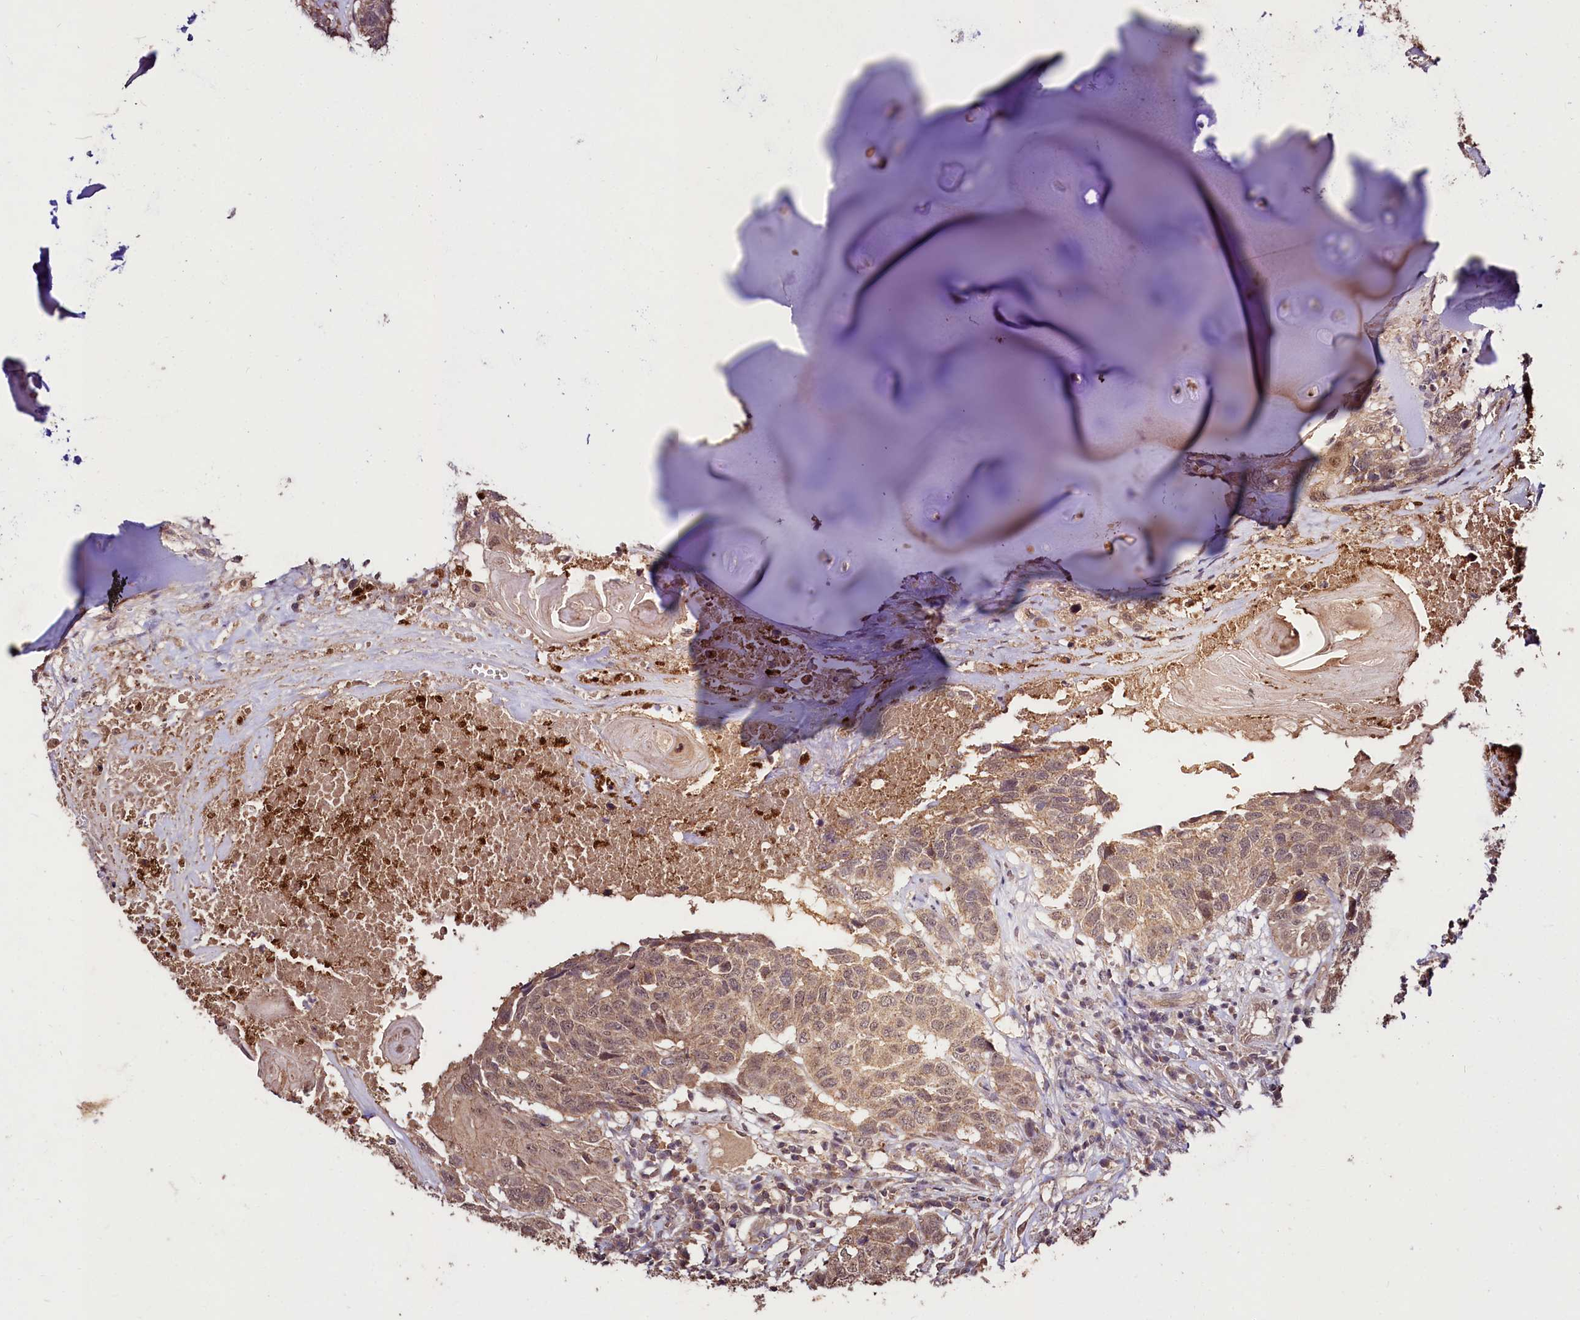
{"staining": {"intensity": "weak", "quantity": ">75%", "location": "cytoplasmic/membranous,nuclear"}, "tissue": "head and neck cancer", "cell_type": "Tumor cells", "image_type": "cancer", "snomed": [{"axis": "morphology", "description": "Squamous cell carcinoma, NOS"}, {"axis": "topography", "description": "Head-Neck"}], "caption": "Immunohistochemistry (IHC) image of neoplastic tissue: head and neck squamous cell carcinoma stained using immunohistochemistry (IHC) reveals low levels of weak protein expression localized specifically in the cytoplasmic/membranous and nuclear of tumor cells, appearing as a cytoplasmic/membranous and nuclear brown color.", "gene": "KLRB1", "patient": {"sex": "male", "age": 66}}